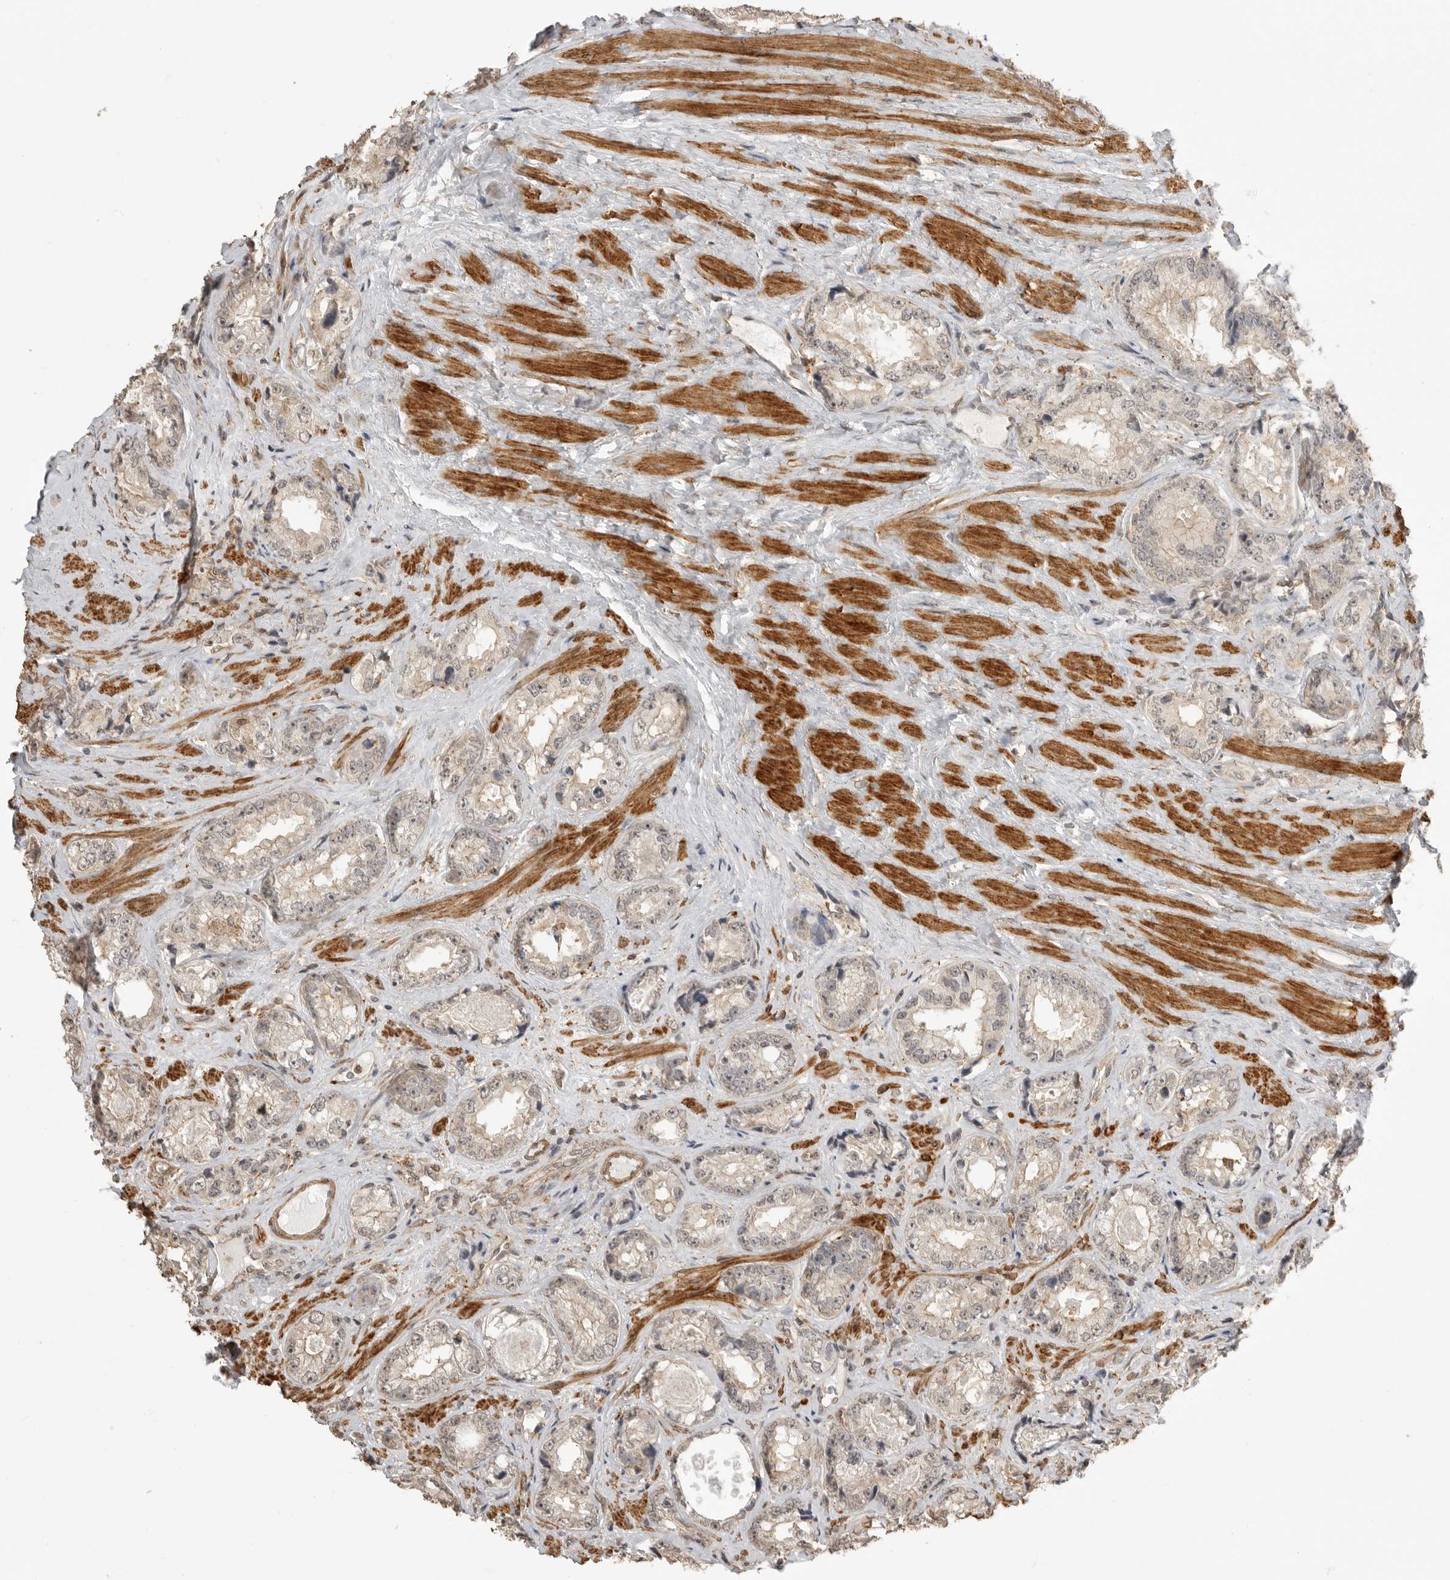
{"staining": {"intensity": "weak", "quantity": "<25%", "location": "cytoplasmic/membranous"}, "tissue": "prostate cancer", "cell_type": "Tumor cells", "image_type": "cancer", "snomed": [{"axis": "morphology", "description": "Adenocarcinoma, High grade"}, {"axis": "topography", "description": "Prostate"}], "caption": "The micrograph displays no staining of tumor cells in prostate cancer.", "gene": "GPC2", "patient": {"sex": "male", "age": 61}}